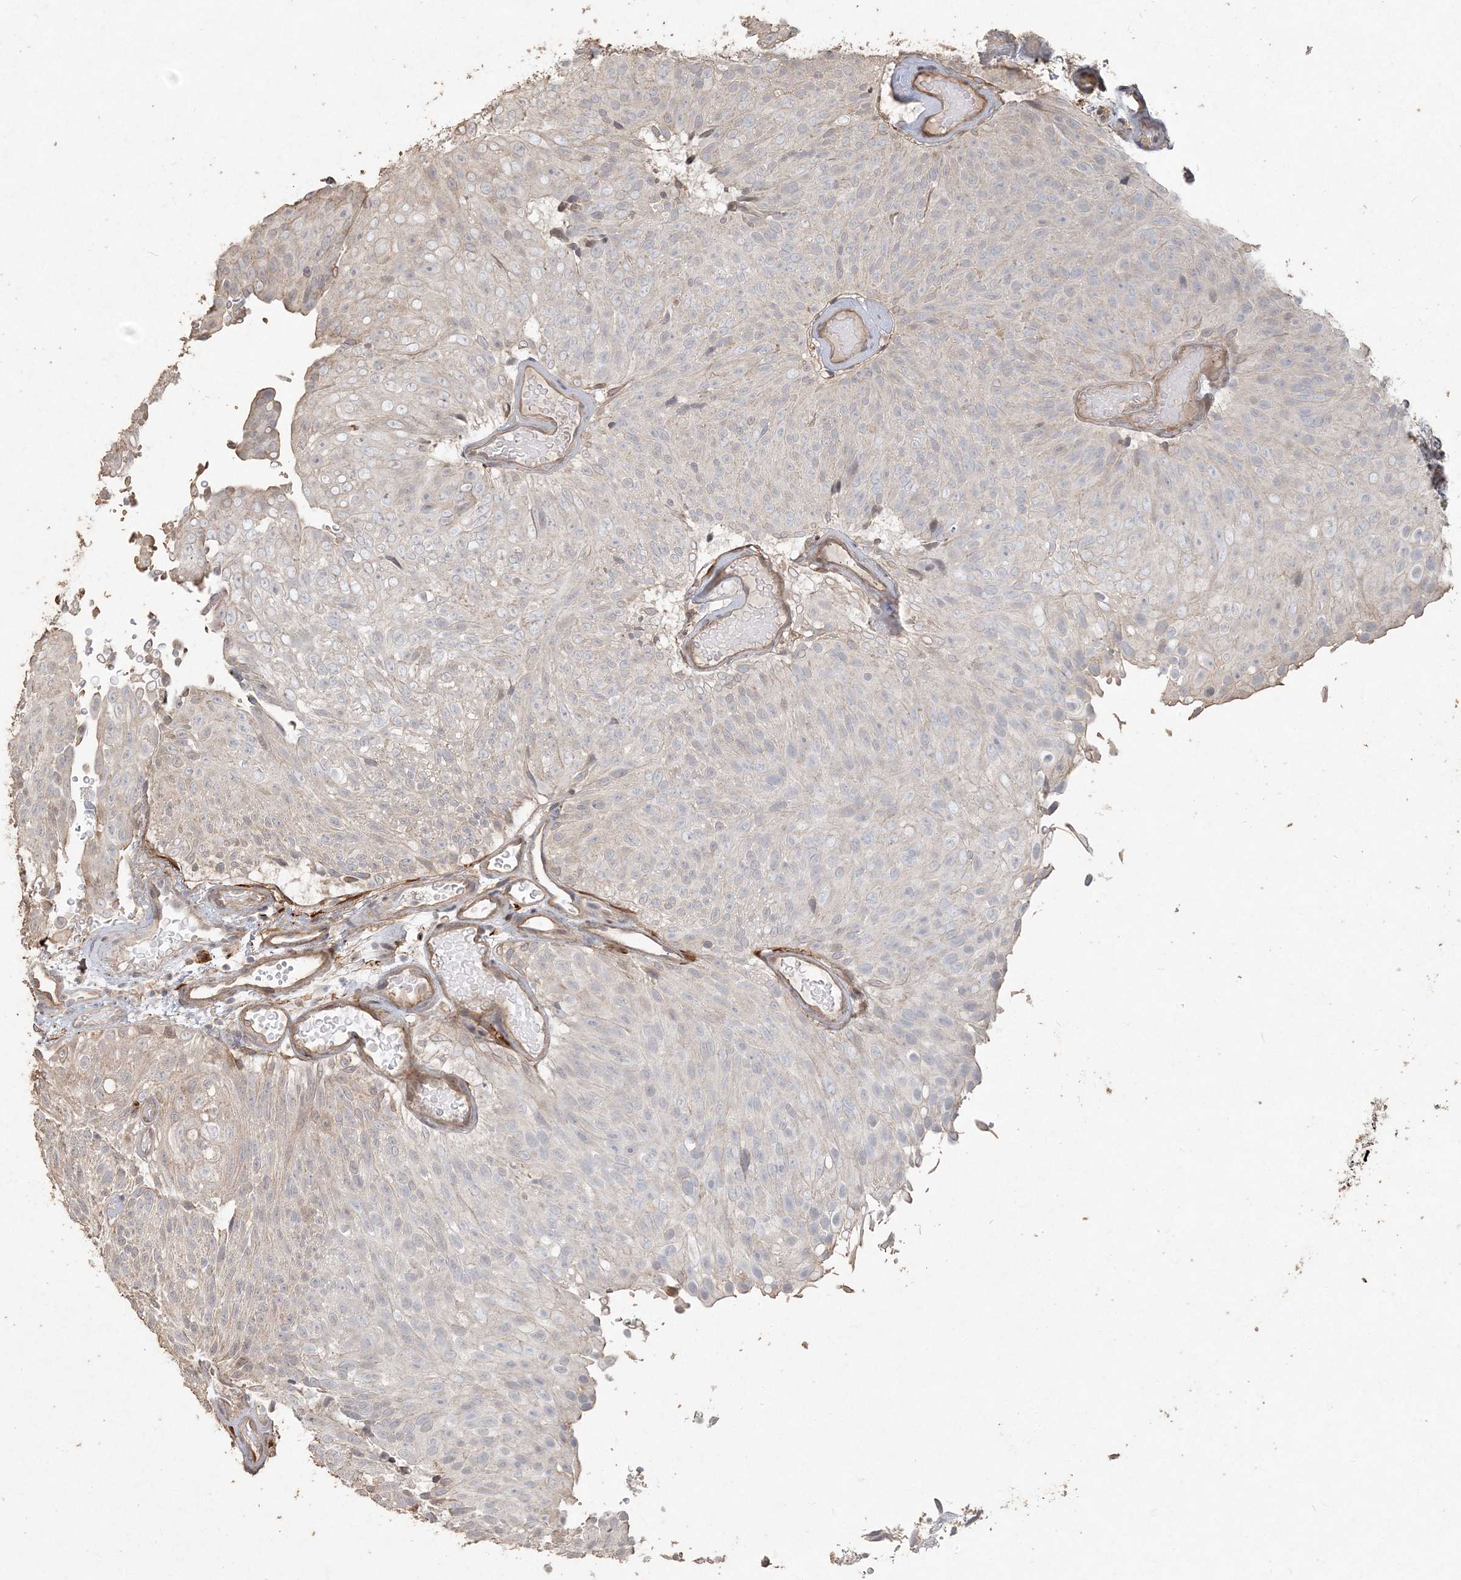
{"staining": {"intensity": "negative", "quantity": "none", "location": "none"}, "tissue": "urothelial cancer", "cell_type": "Tumor cells", "image_type": "cancer", "snomed": [{"axis": "morphology", "description": "Urothelial carcinoma, Low grade"}, {"axis": "topography", "description": "Urinary bladder"}], "caption": "DAB immunohistochemical staining of human urothelial carcinoma (low-grade) demonstrates no significant expression in tumor cells.", "gene": "RNF145", "patient": {"sex": "male", "age": 78}}